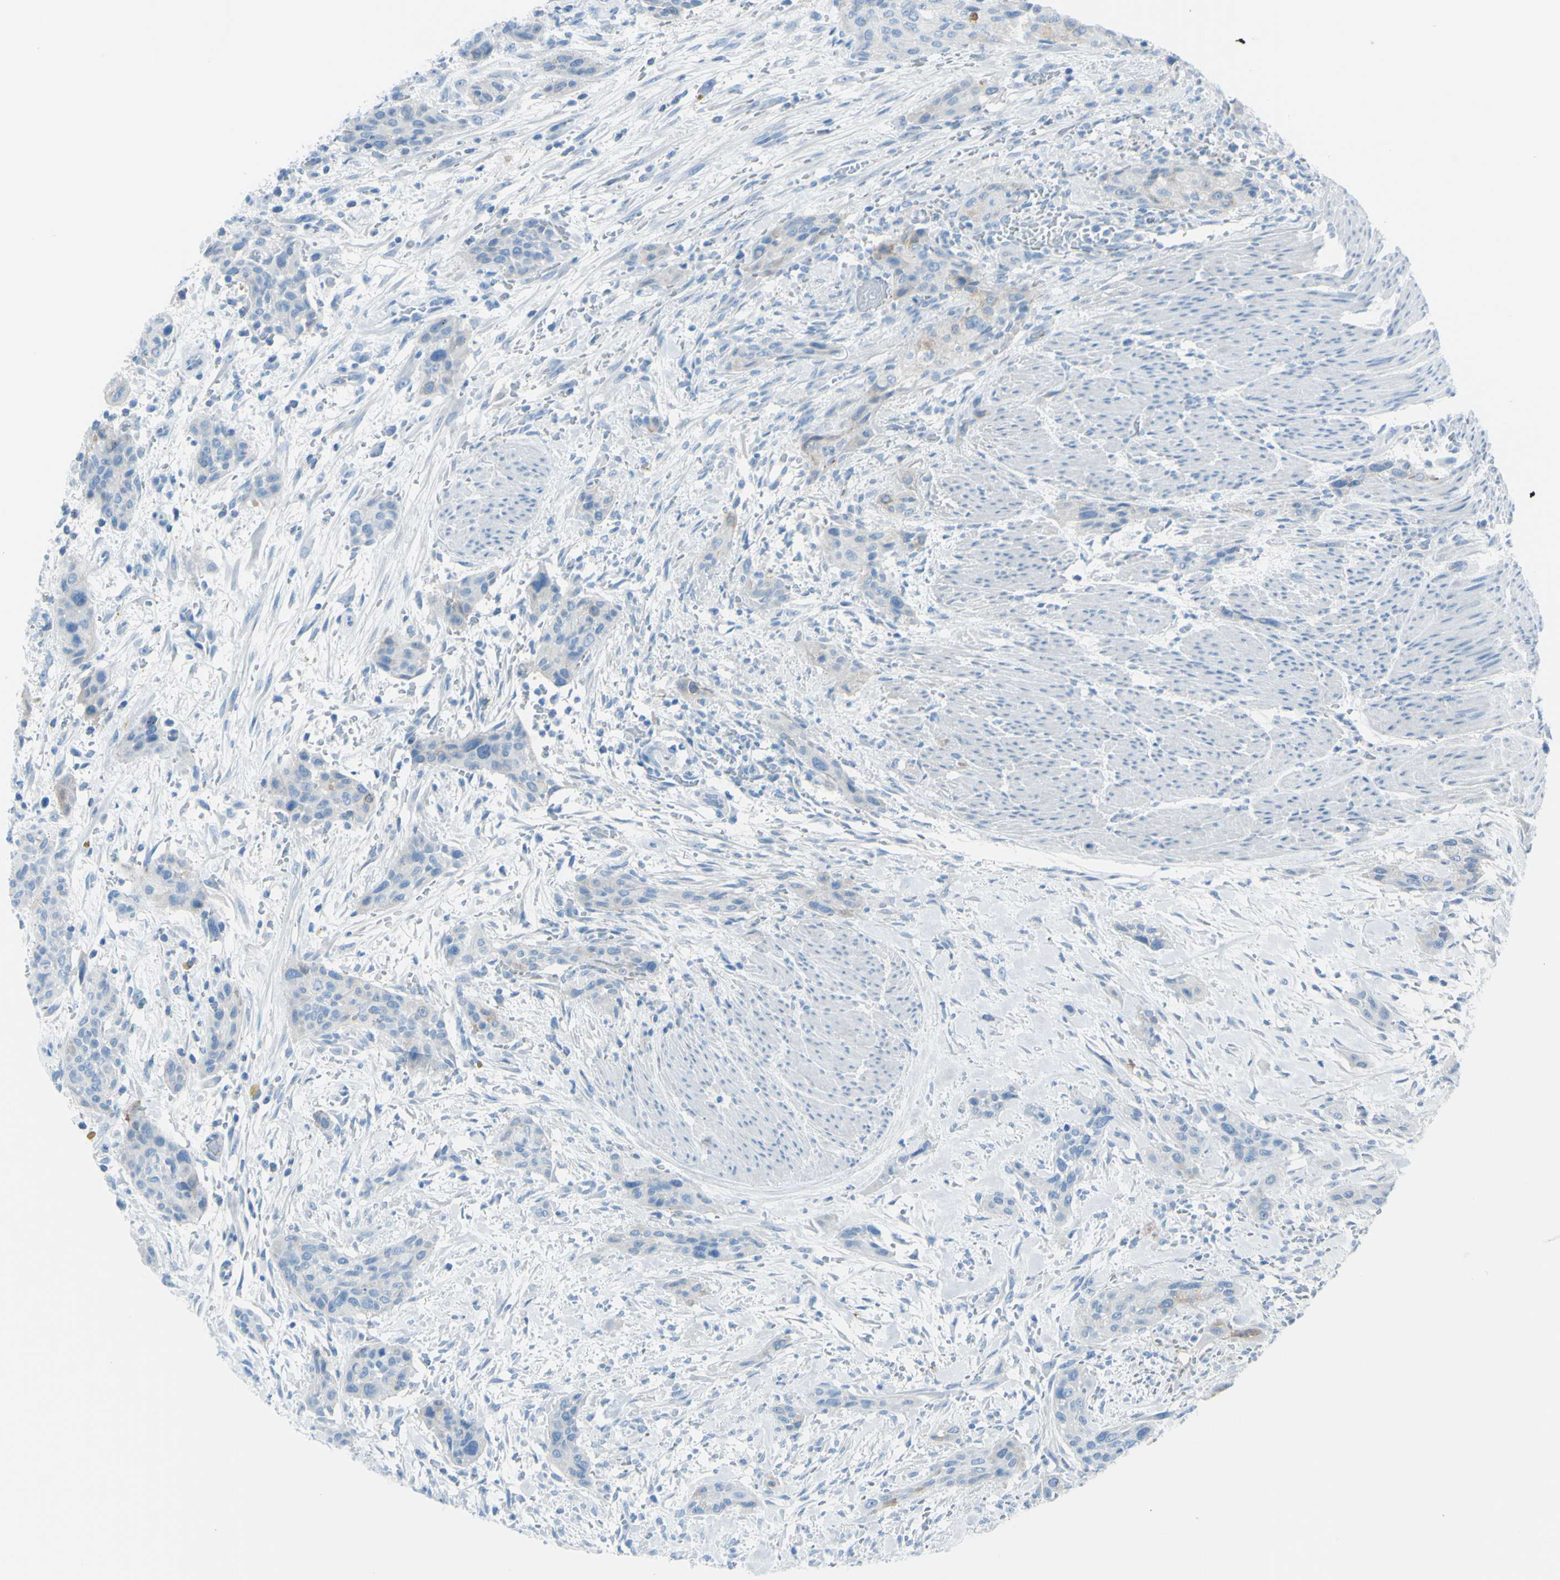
{"staining": {"intensity": "negative", "quantity": "none", "location": "none"}, "tissue": "urothelial cancer", "cell_type": "Tumor cells", "image_type": "cancer", "snomed": [{"axis": "morphology", "description": "Urothelial carcinoma, High grade"}, {"axis": "topography", "description": "Urinary bladder"}], "caption": "The image exhibits no significant positivity in tumor cells of urothelial carcinoma (high-grade). (Brightfield microscopy of DAB IHC at high magnification).", "gene": "TFPI2", "patient": {"sex": "male", "age": 35}}